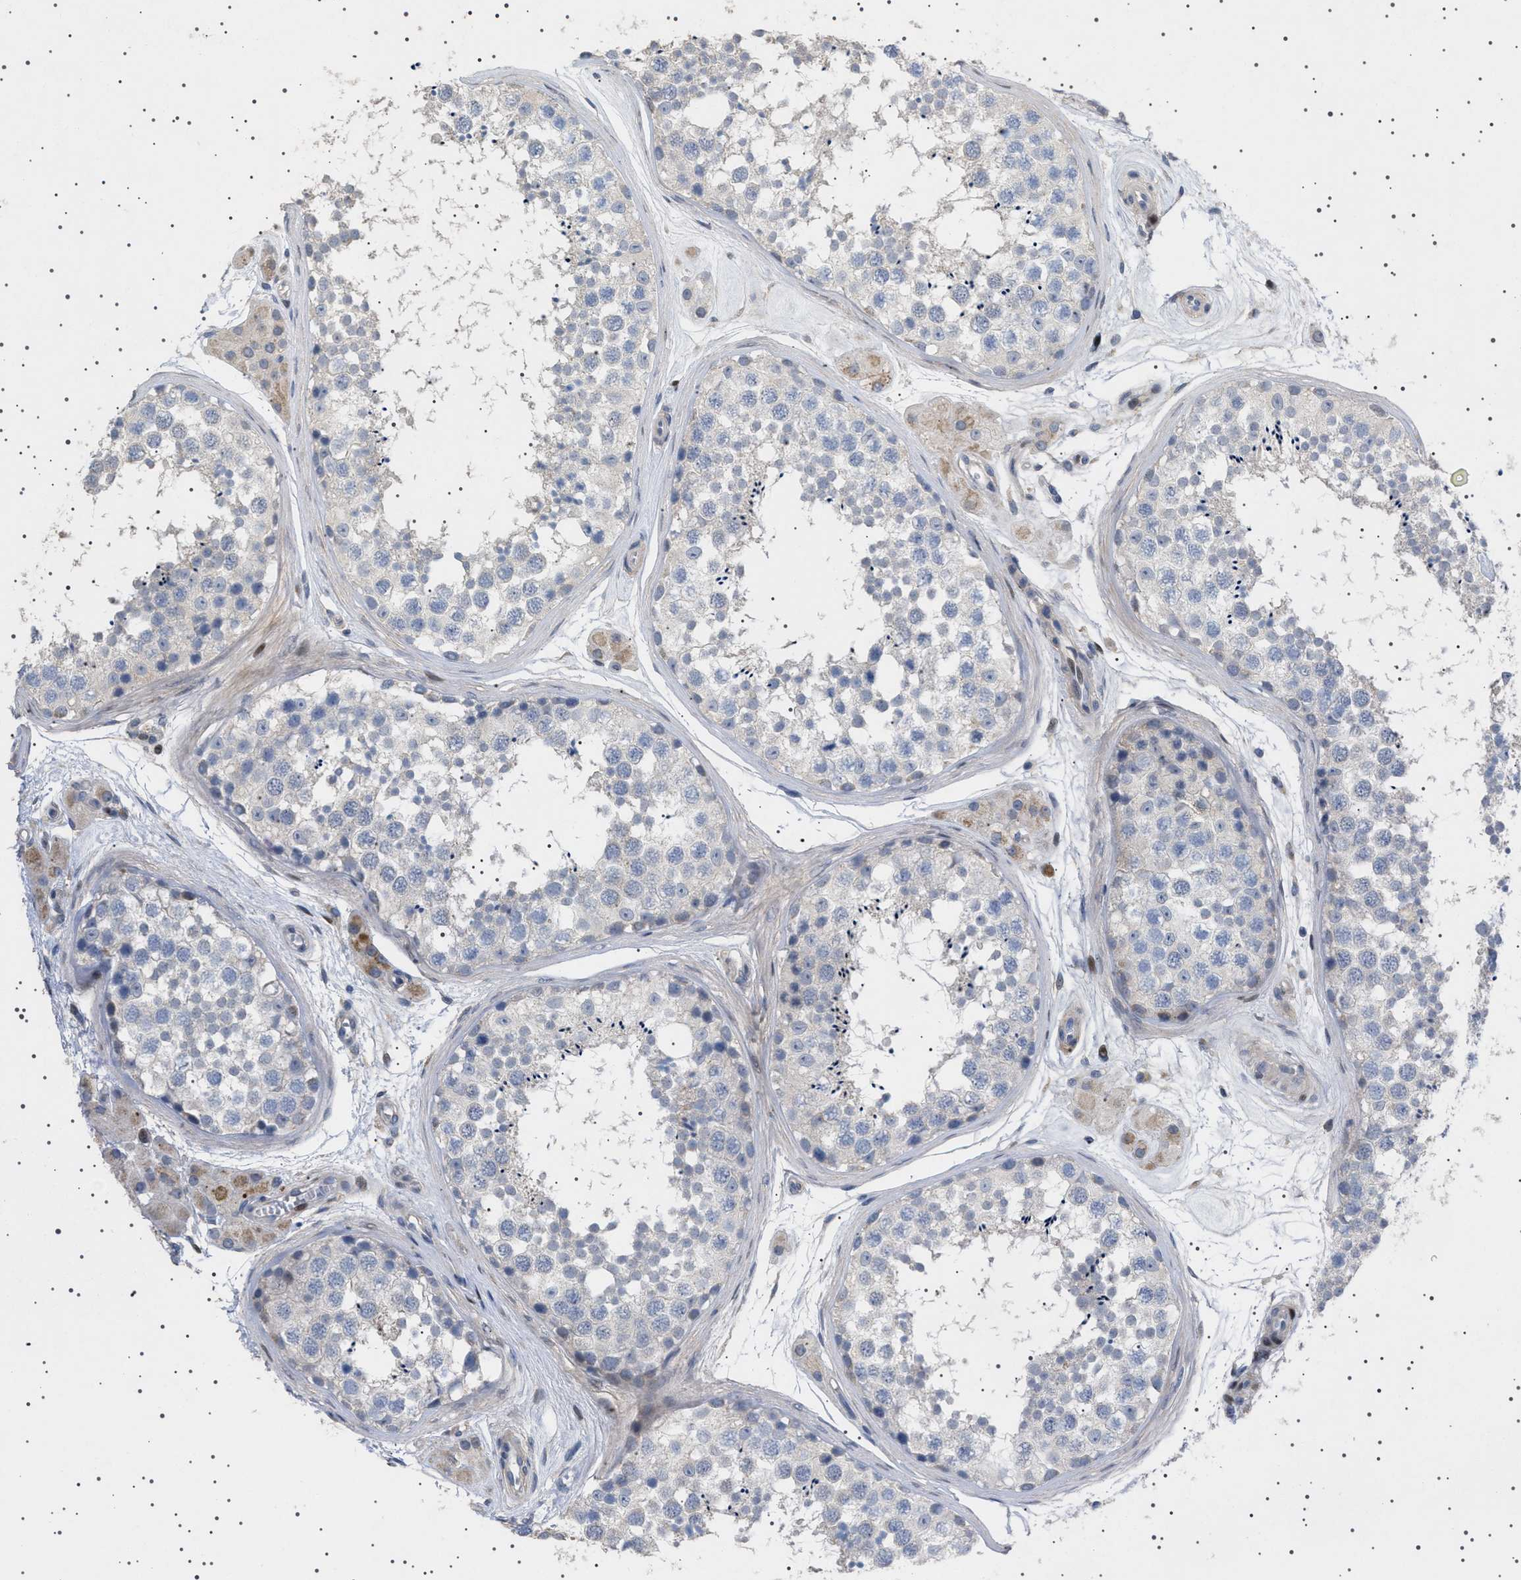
{"staining": {"intensity": "weak", "quantity": "<25%", "location": "cytoplasmic/membranous"}, "tissue": "testis", "cell_type": "Cells in seminiferous ducts", "image_type": "normal", "snomed": [{"axis": "morphology", "description": "Normal tissue, NOS"}, {"axis": "topography", "description": "Testis"}], "caption": "An IHC histopathology image of unremarkable testis is shown. There is no staining in cells in seminiferous ducts of testis.", "gene": "HTR1A", "patient": {"sex": "male", "age": 56}}